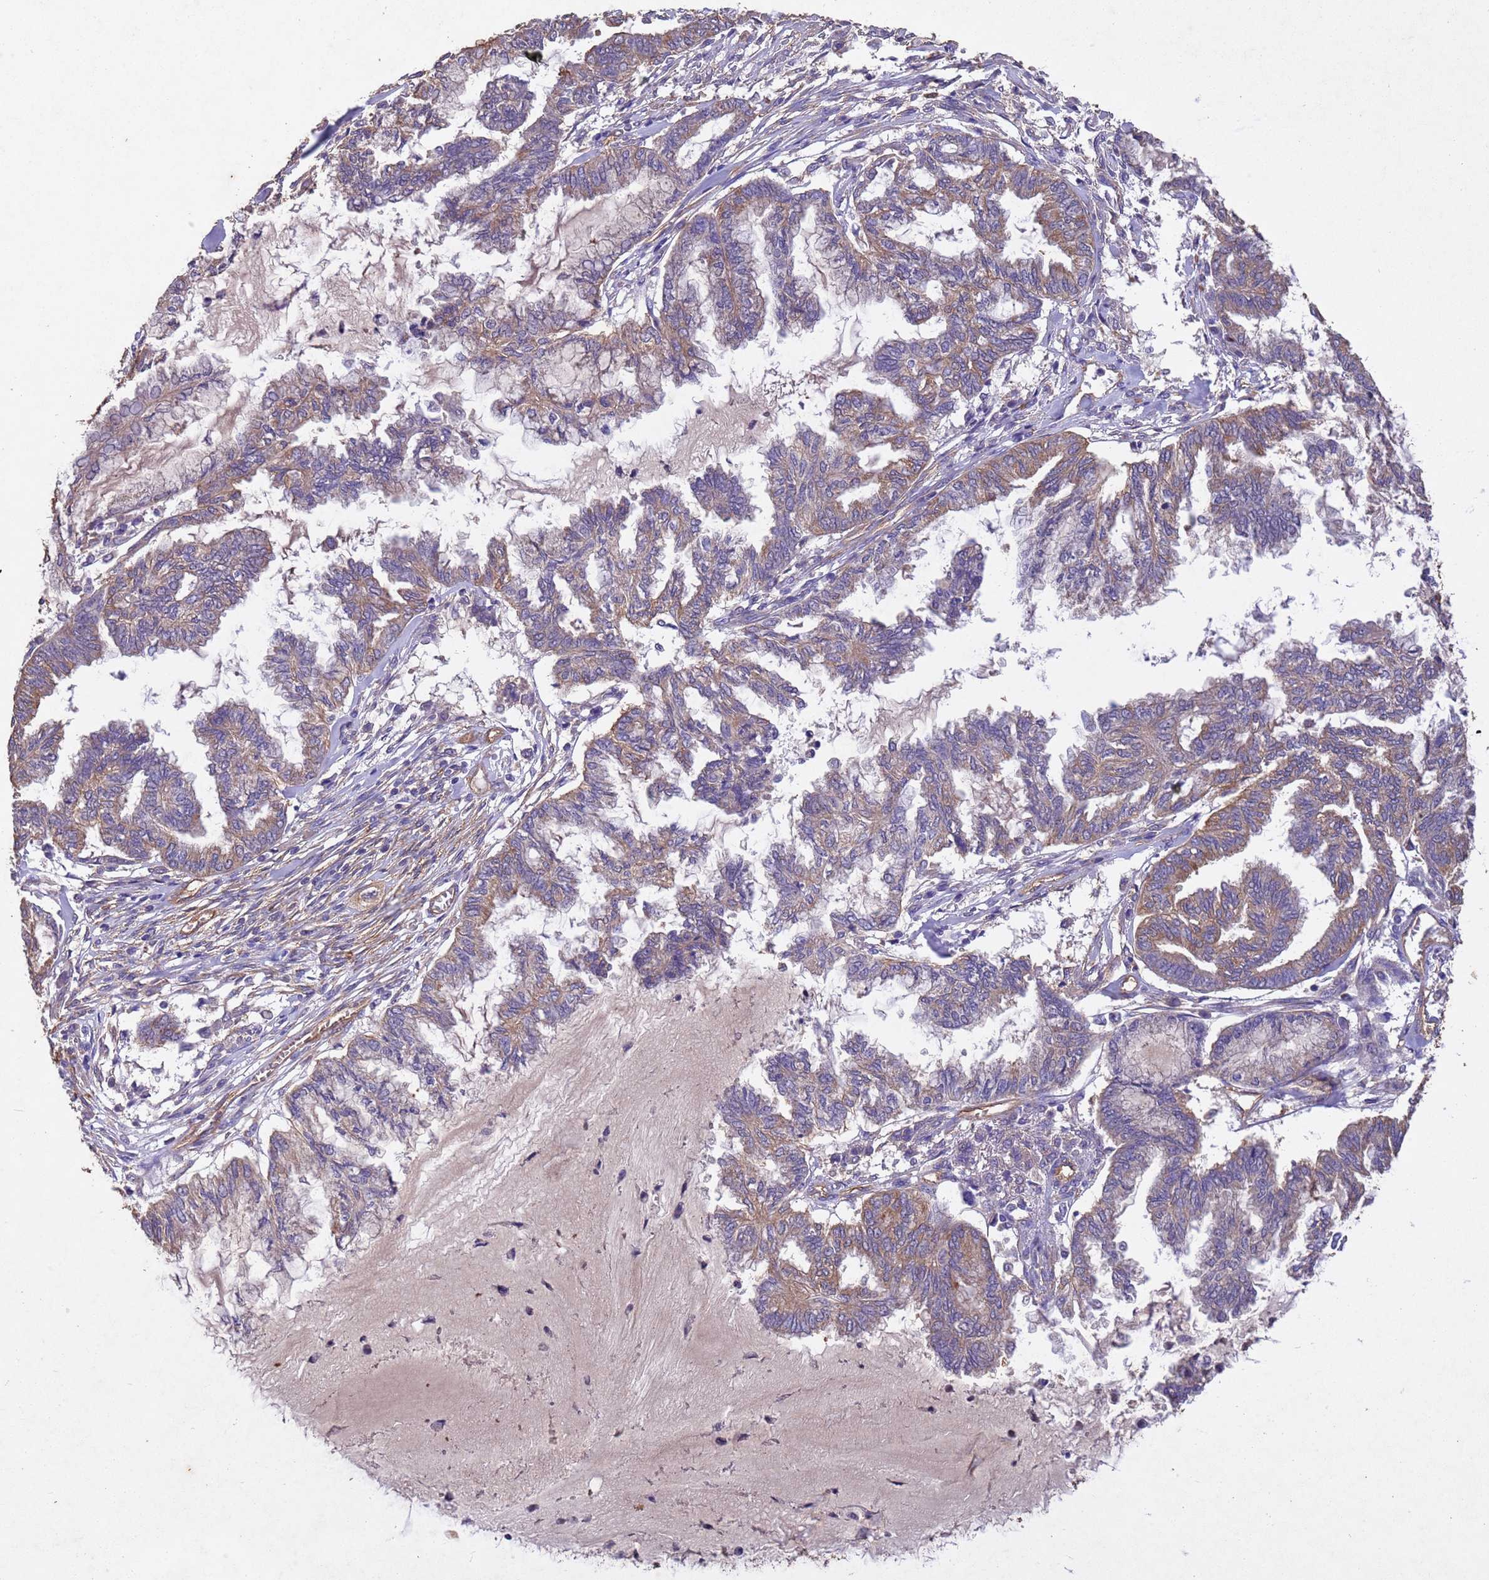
{"staining": {"intensity": "weak", "quantity": "25%-75%", "location": "cytoplasmic/membranous"}, "tissue": "endometrial cancer", "cell_type": "Tumor cells", "image_type": "cancer", "snomed": [{"axis": "morphology", "description": "Adenocarcinoma, NOS"}, {"axis": "topography", "description": "Endometrium"}], "caption": "High-magnification brightfield microscopy of endometrial adenocarcinoma stained with DAB (3,3'-diaminobenzidine) (brown) and counterstained with hematoxylin (blue). tumor cells exhibit weak cytoplasmic/membranous staining is present in about25%-75% of cells.", "gene": "MTX3", "patient": {"sex": "female", "age": 86}}